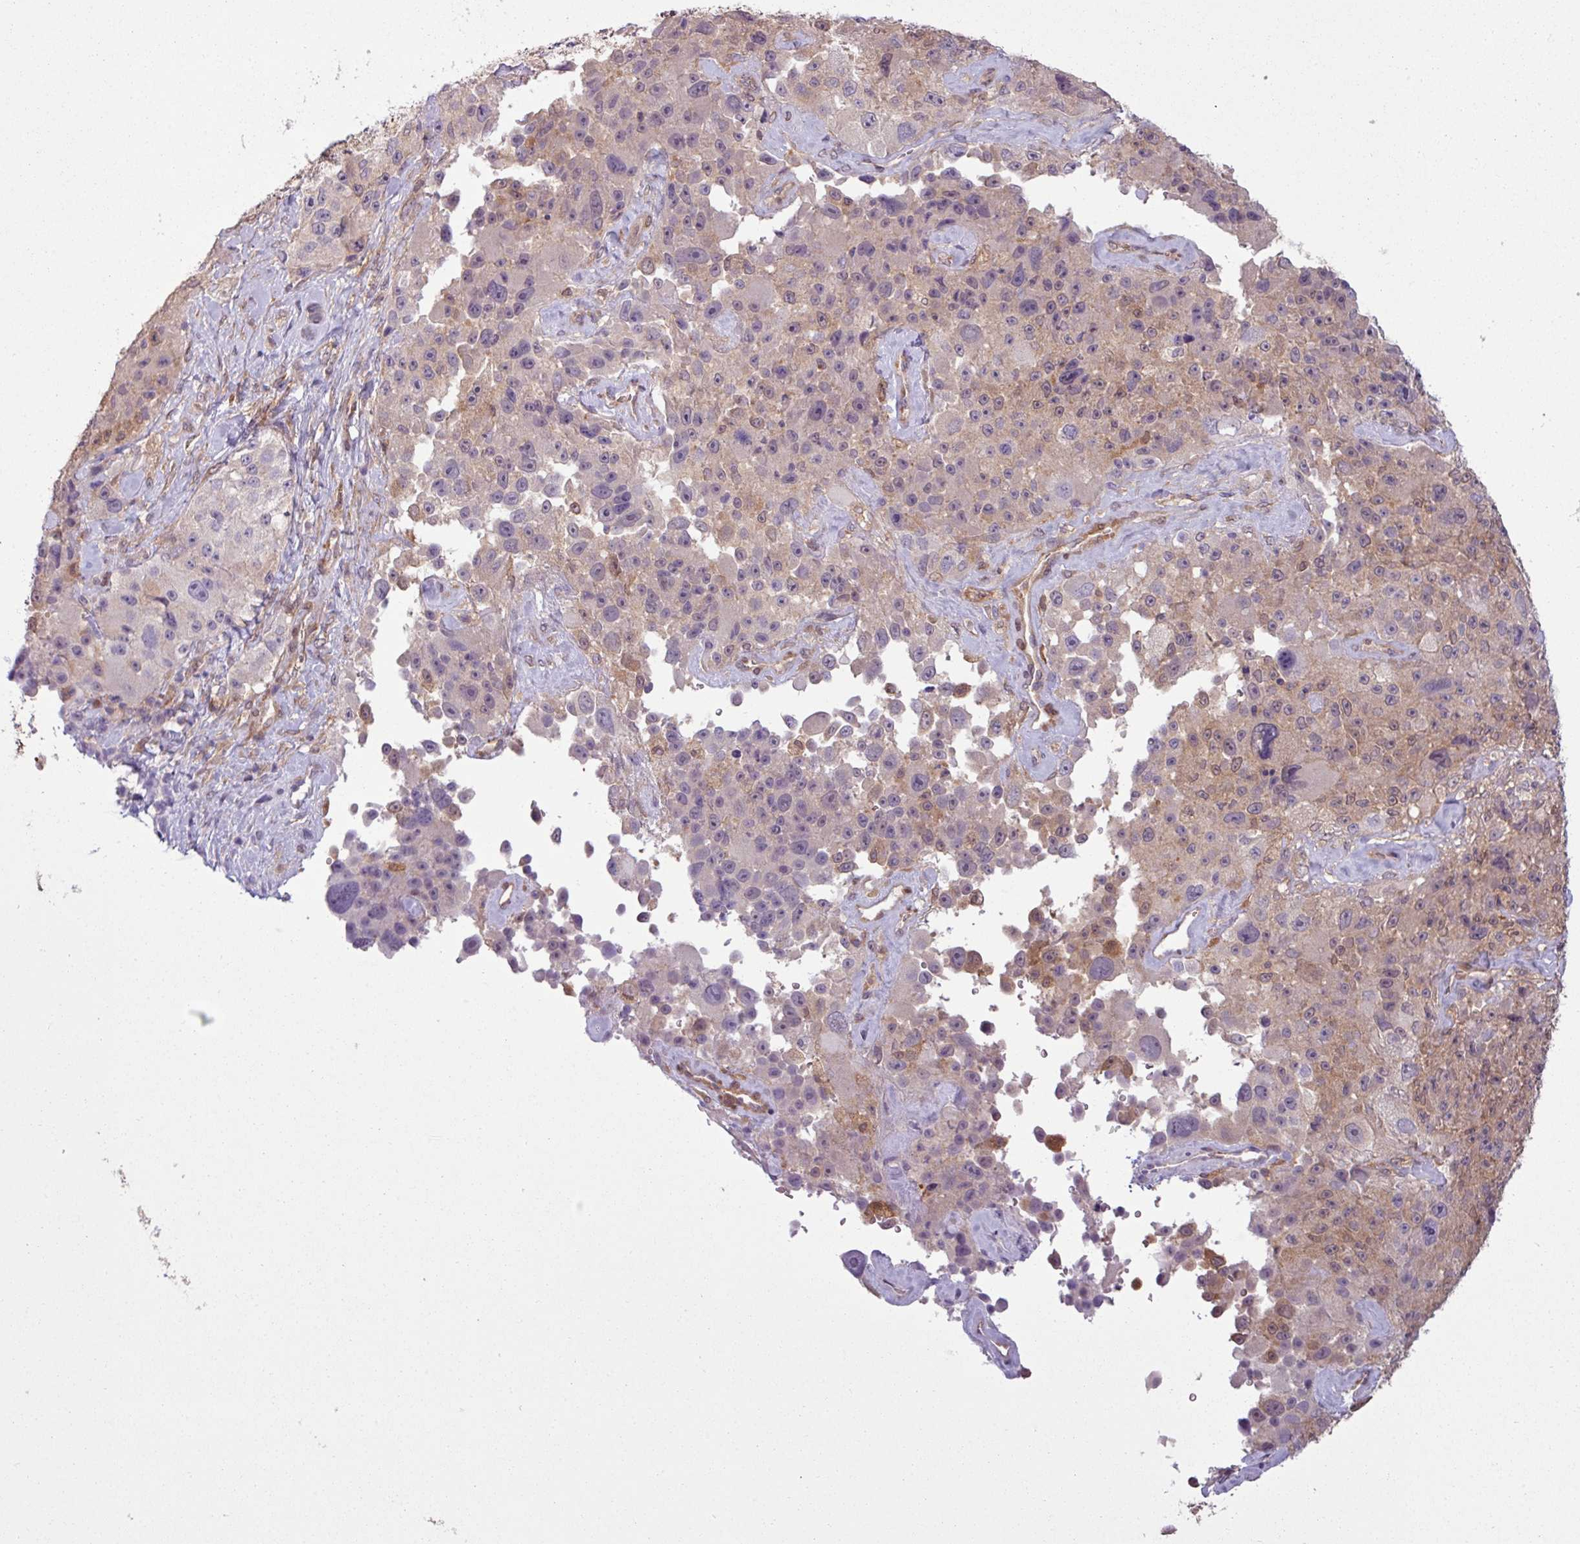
{"staining": {"intensity": "weak", "quantity": "25%-75%", "location": "cytoplasmic/membranous"}, "tissue": "melanoma", "cell_type": "Tumor cells", "image_type": "cancer", "snomed": [{"axis": "morphology", "description": "Malignant melanoma, Metastatic site"}, {"axis": "topography", "description": "Lymph node"}], "caption": "Protein analysis of melanoma tissue shows weak cytoplasmic/membranous expression in about 25%-75% of tumor cells.", "gene": "SH3BGRL", "patient": {"sex": "male", "age": 62}}